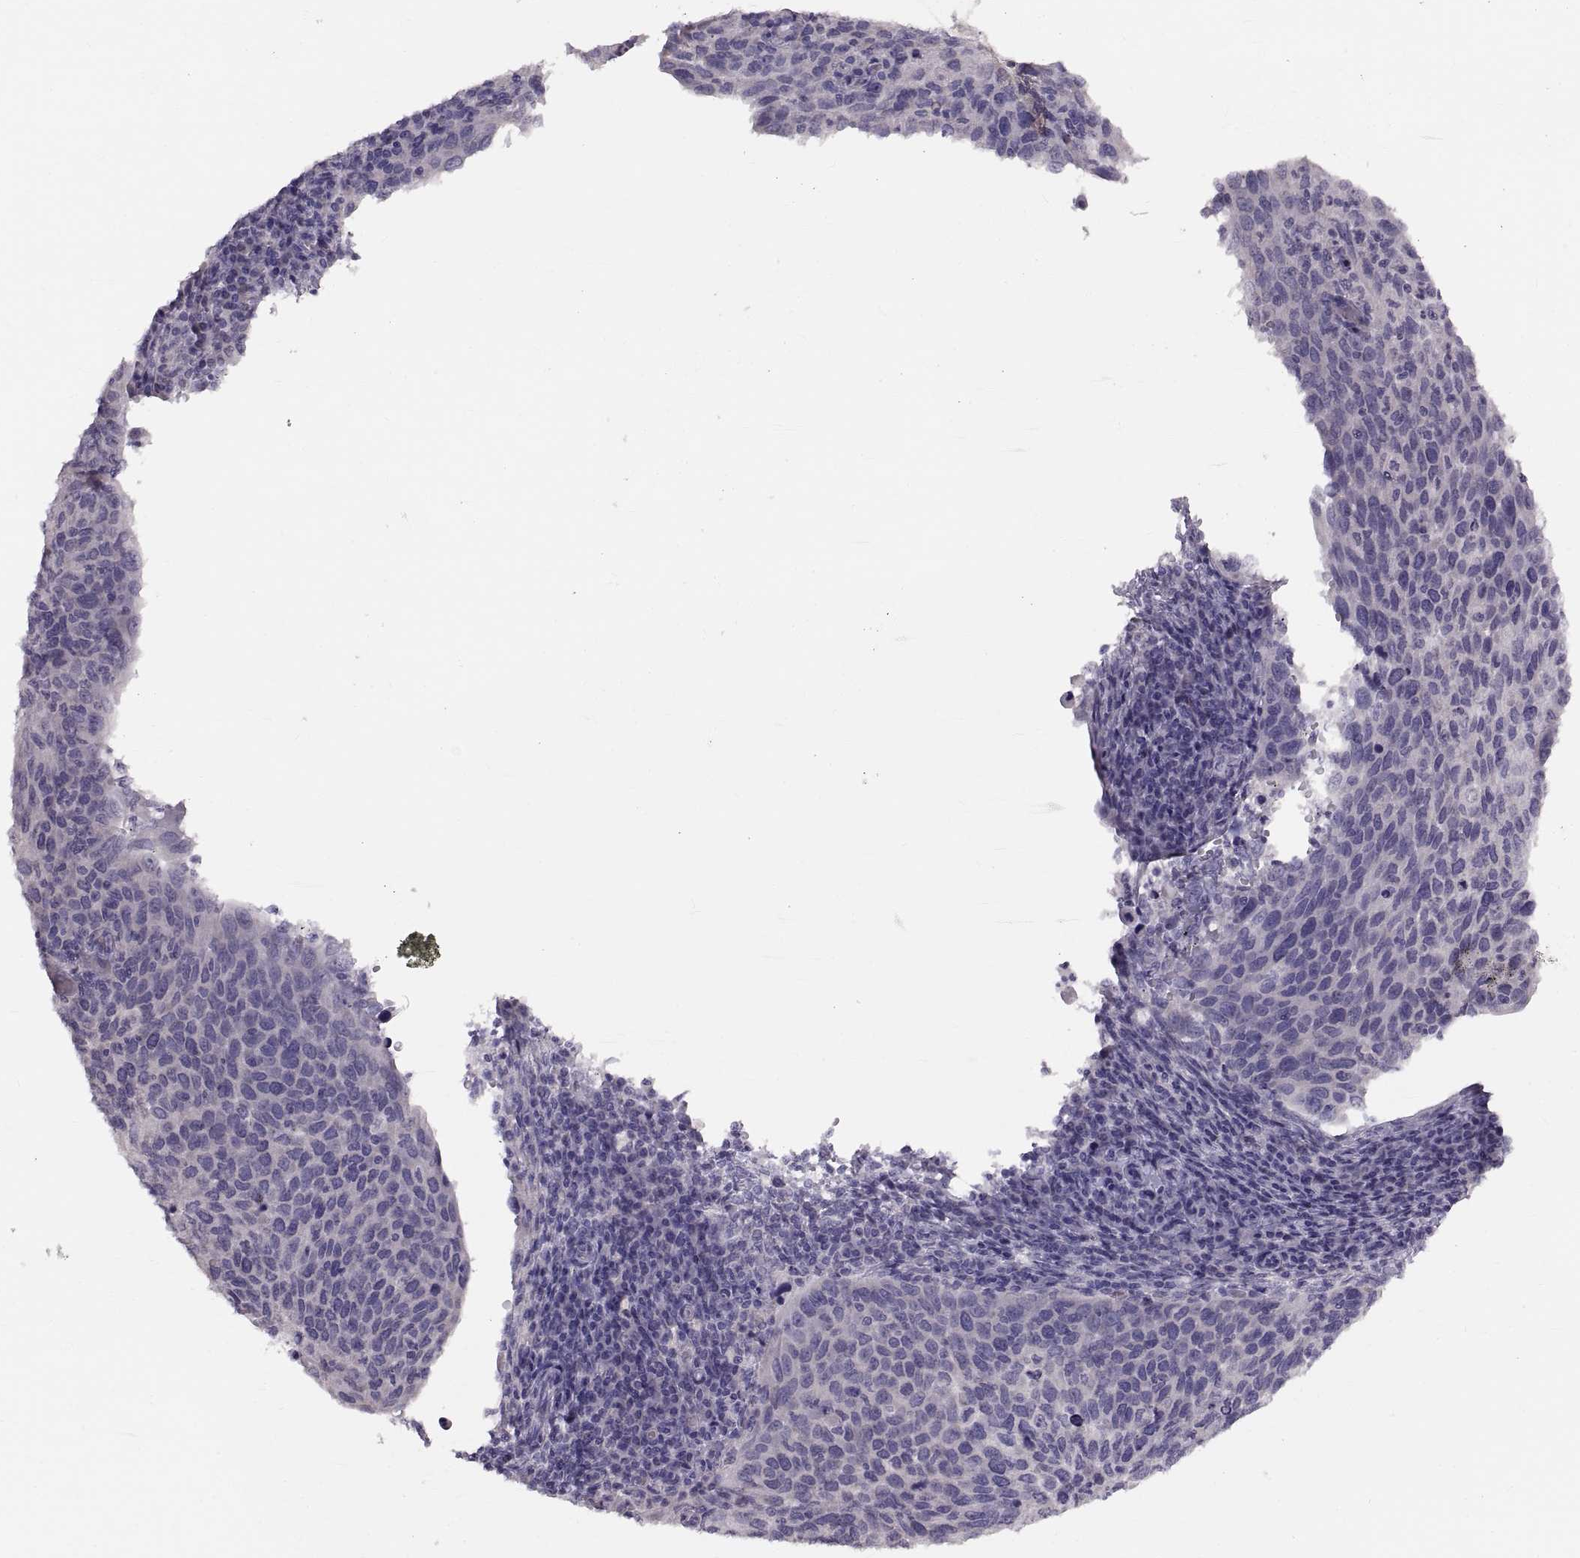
{"staining": {"intensity": "negative", "quantity": "none", "location": "none"}, "tissue": "cervical cancer", "cell_type": "Tumor cells", "image_type": "cancer", "snomed": [{"axis": "morphology", "description": "Squamous cell carcinoma, NOS"}, {"axis": "topography", "description": "Cervix"}], "caption": "Immunohistochemistry micrograph of human cervical squamous cell carcinoma stained for a protein (brown), which reveals no positivity in tumor cells. (IHC, brightfield microscopy, high magnification).", "gene": "WBP2NL", "patient": {"sex": "female", "age": 54}}